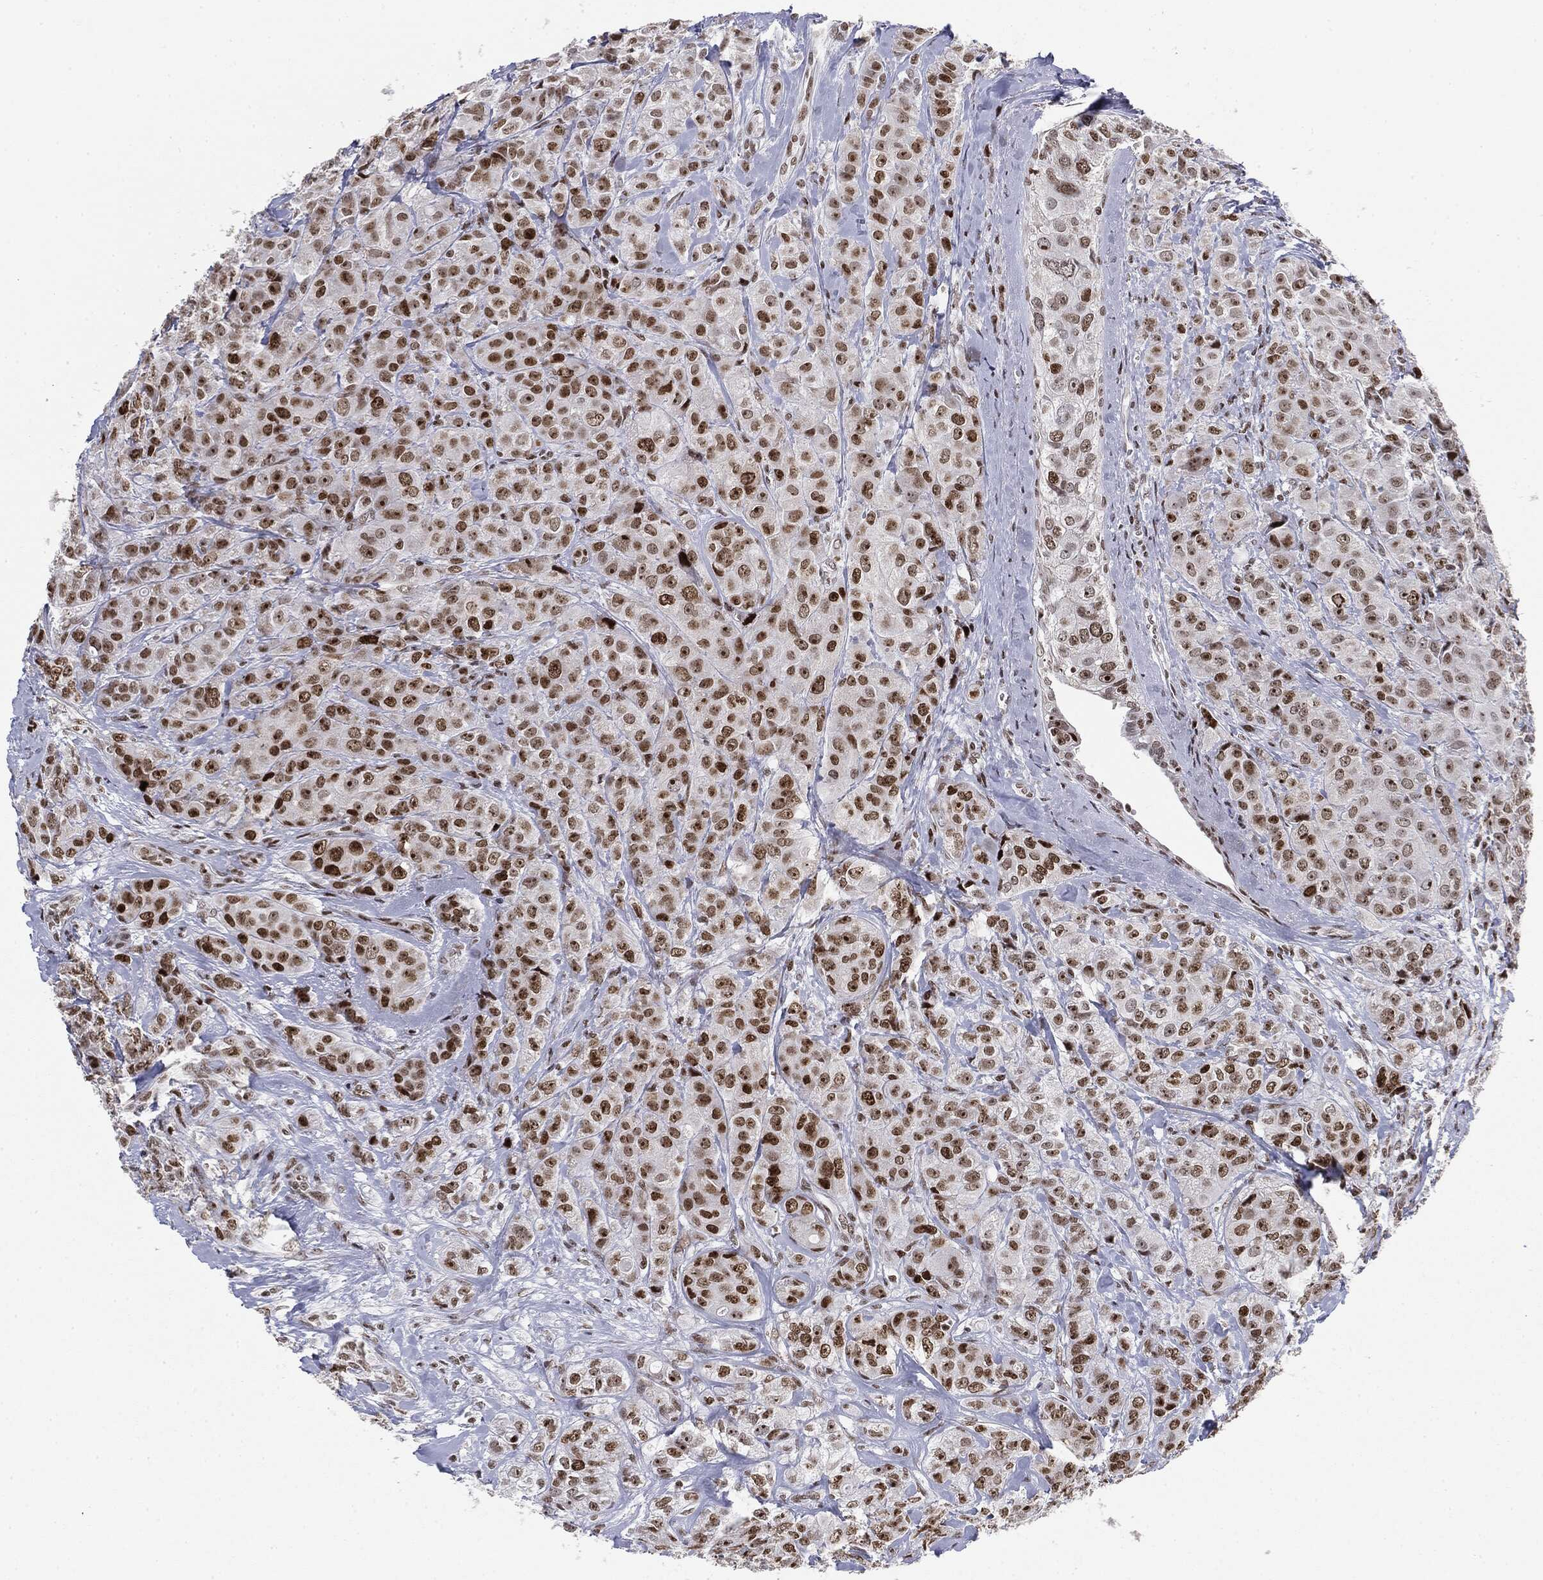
{"staining": {"intensity": "strong", "quantity": ">75%", "location": "nuclear"}, "tissue": "breast cancer", "cell_type": "Tumor cells", "image_type": "cancer", "snomed": [{"axis": "morphology", "description": "Normal tissue, NOS"}, {"axis": "morphology", "description": "Duct carcinoma"}, {"axis": "topography", "description": "Breast"}], "caption": "Invasive ductal carcinoma (breast) stained with a brown dye shows strong nuclear positive staining in approximately >75% of tumor cells.", "gene": "MDC1", "patient": {"sex": "female", "age": 43}}